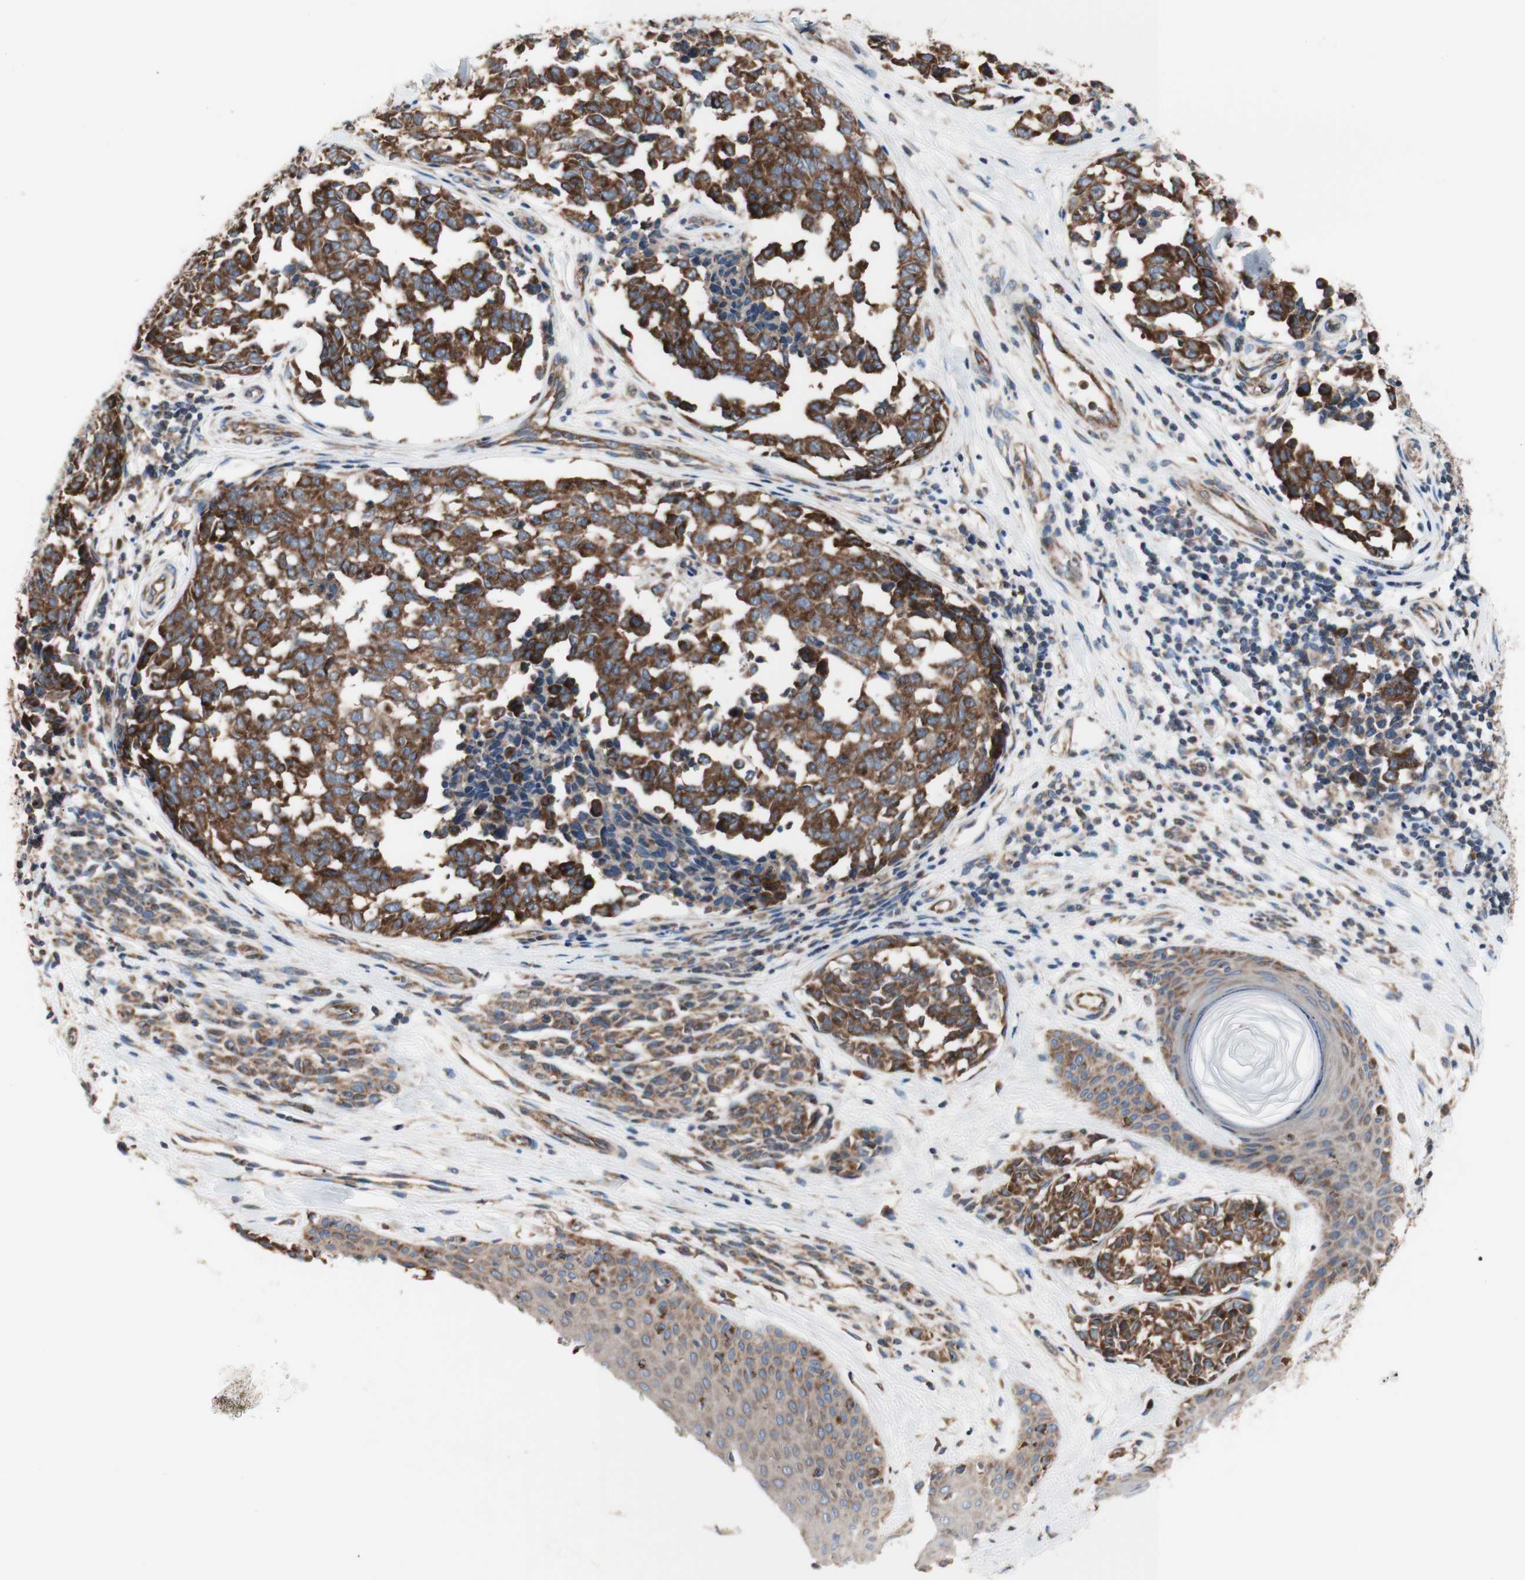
{"staining": {"intensity": "strong", "quantity": ">75%", "location": "cytoplasmic/membranous"}, "tissue": "melanoma", "cell_type": "Tumor cells", "image_type": "cancer", "snomed": [{"axis": "morphology", "description": "Malignant melanoma, NOS"}, {"axis": "topography", "description": "Skin"}], "caption": "Malignant melanoma stained with immunohistochemistry demonstrates strong cytoplasmic/membranous staining in about >75% of tumor cells.", "gene": "FMR1", "patient": {"sex": "female", "age": 64}}